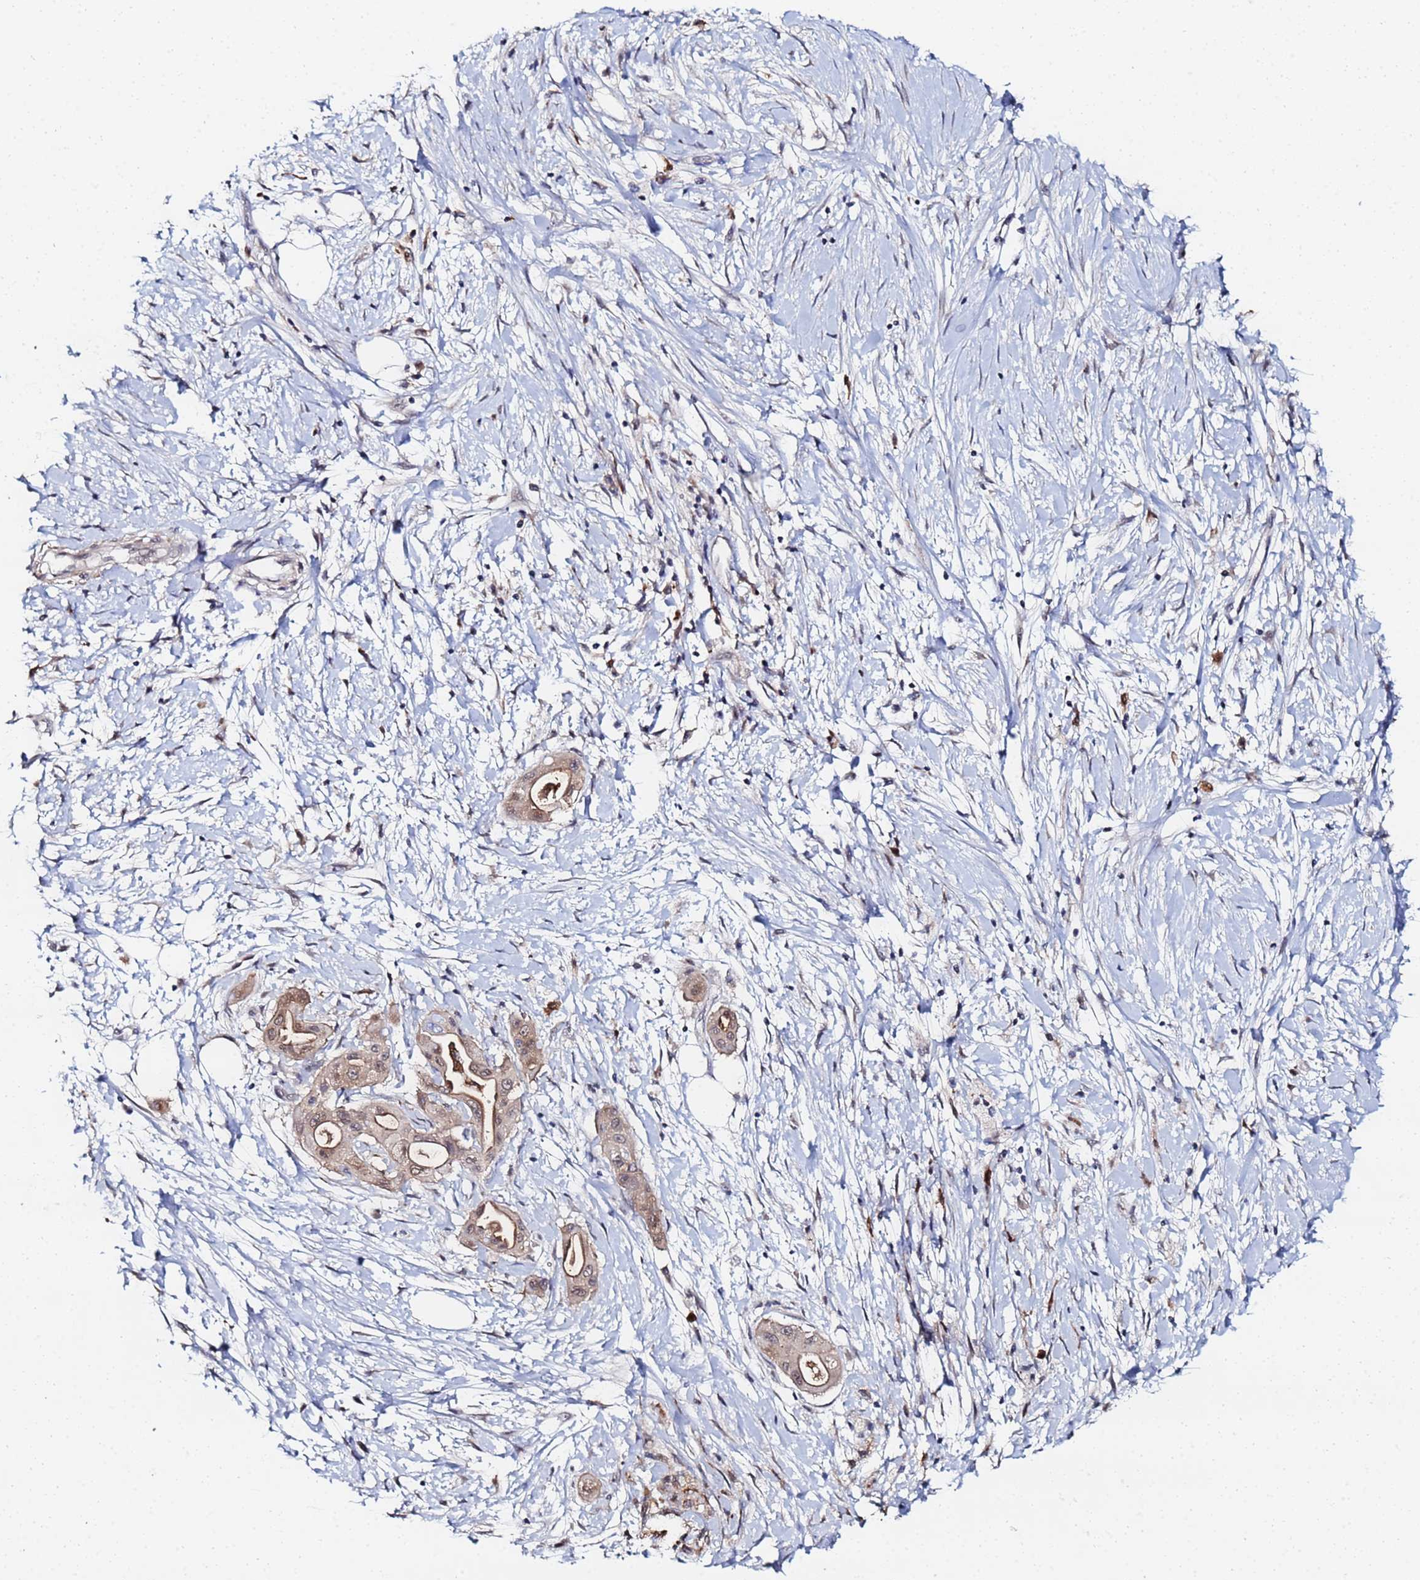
{"staining": {"intensity": "moderate", "quantity": ">75%", "location": "cytoplasmic/membranous,nuclear"}, "tissue": "pancreatic cancer", "cell_type": "Tumor cells", "image_type": "cancer", "snomed": [{"axis": "morphology", "description": "Adenocarcinoma, NOS"}, {"axis": "topography", "description": "Pancreas"}], "caption": "A photomicrograph showing moderate cytoplasmic/membranous and nuclear staining in approximately >75% of tumor cells in pancreatic adenocarcinoma, as visualized by brown immunohistochemical staining.", "gene": "MTCL1", "patient": {"sex": "male", "age": 68}}